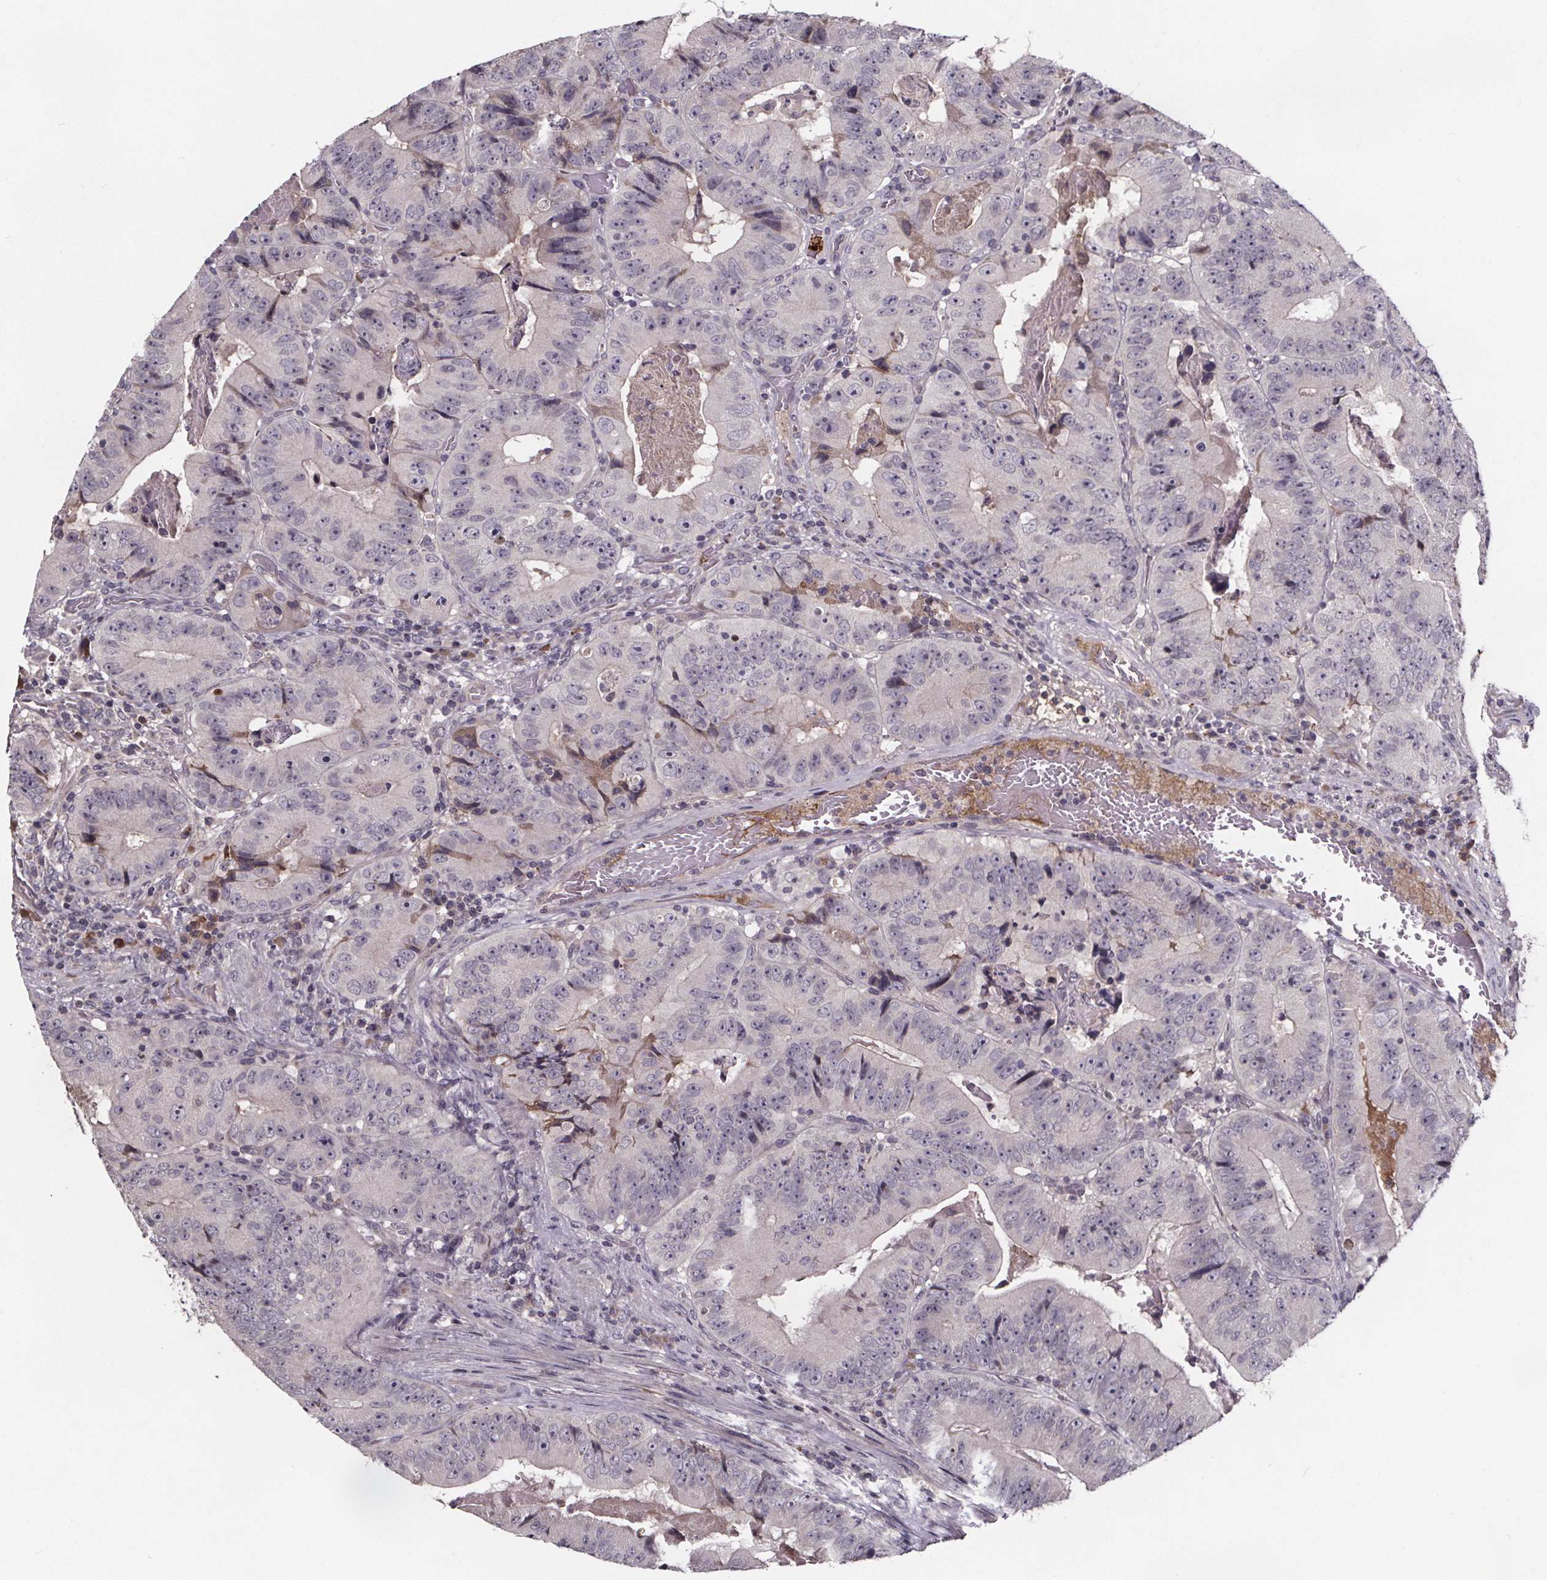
{"staining": {"intensity": "negative", "quantity": "none", "location": "none"}, "tissue": "colorectal cancer", "cell_type": "Tumor cells", "image_type": "cancer", "snomed": [{"axis": "morphology", "description": "Adenocarcinoma, NOS"}, {"axis": "topography", "description": "Colon"}], "caption": "The micrograph demonstrates no significant staining in tumor cells of colorectal cancer. The staining is performed using DAB brown chromogen with nuclei counter-stained in using hematoxylin.", "gene": "NPHP4", "patient": {"sex": "female", "age": 84}}